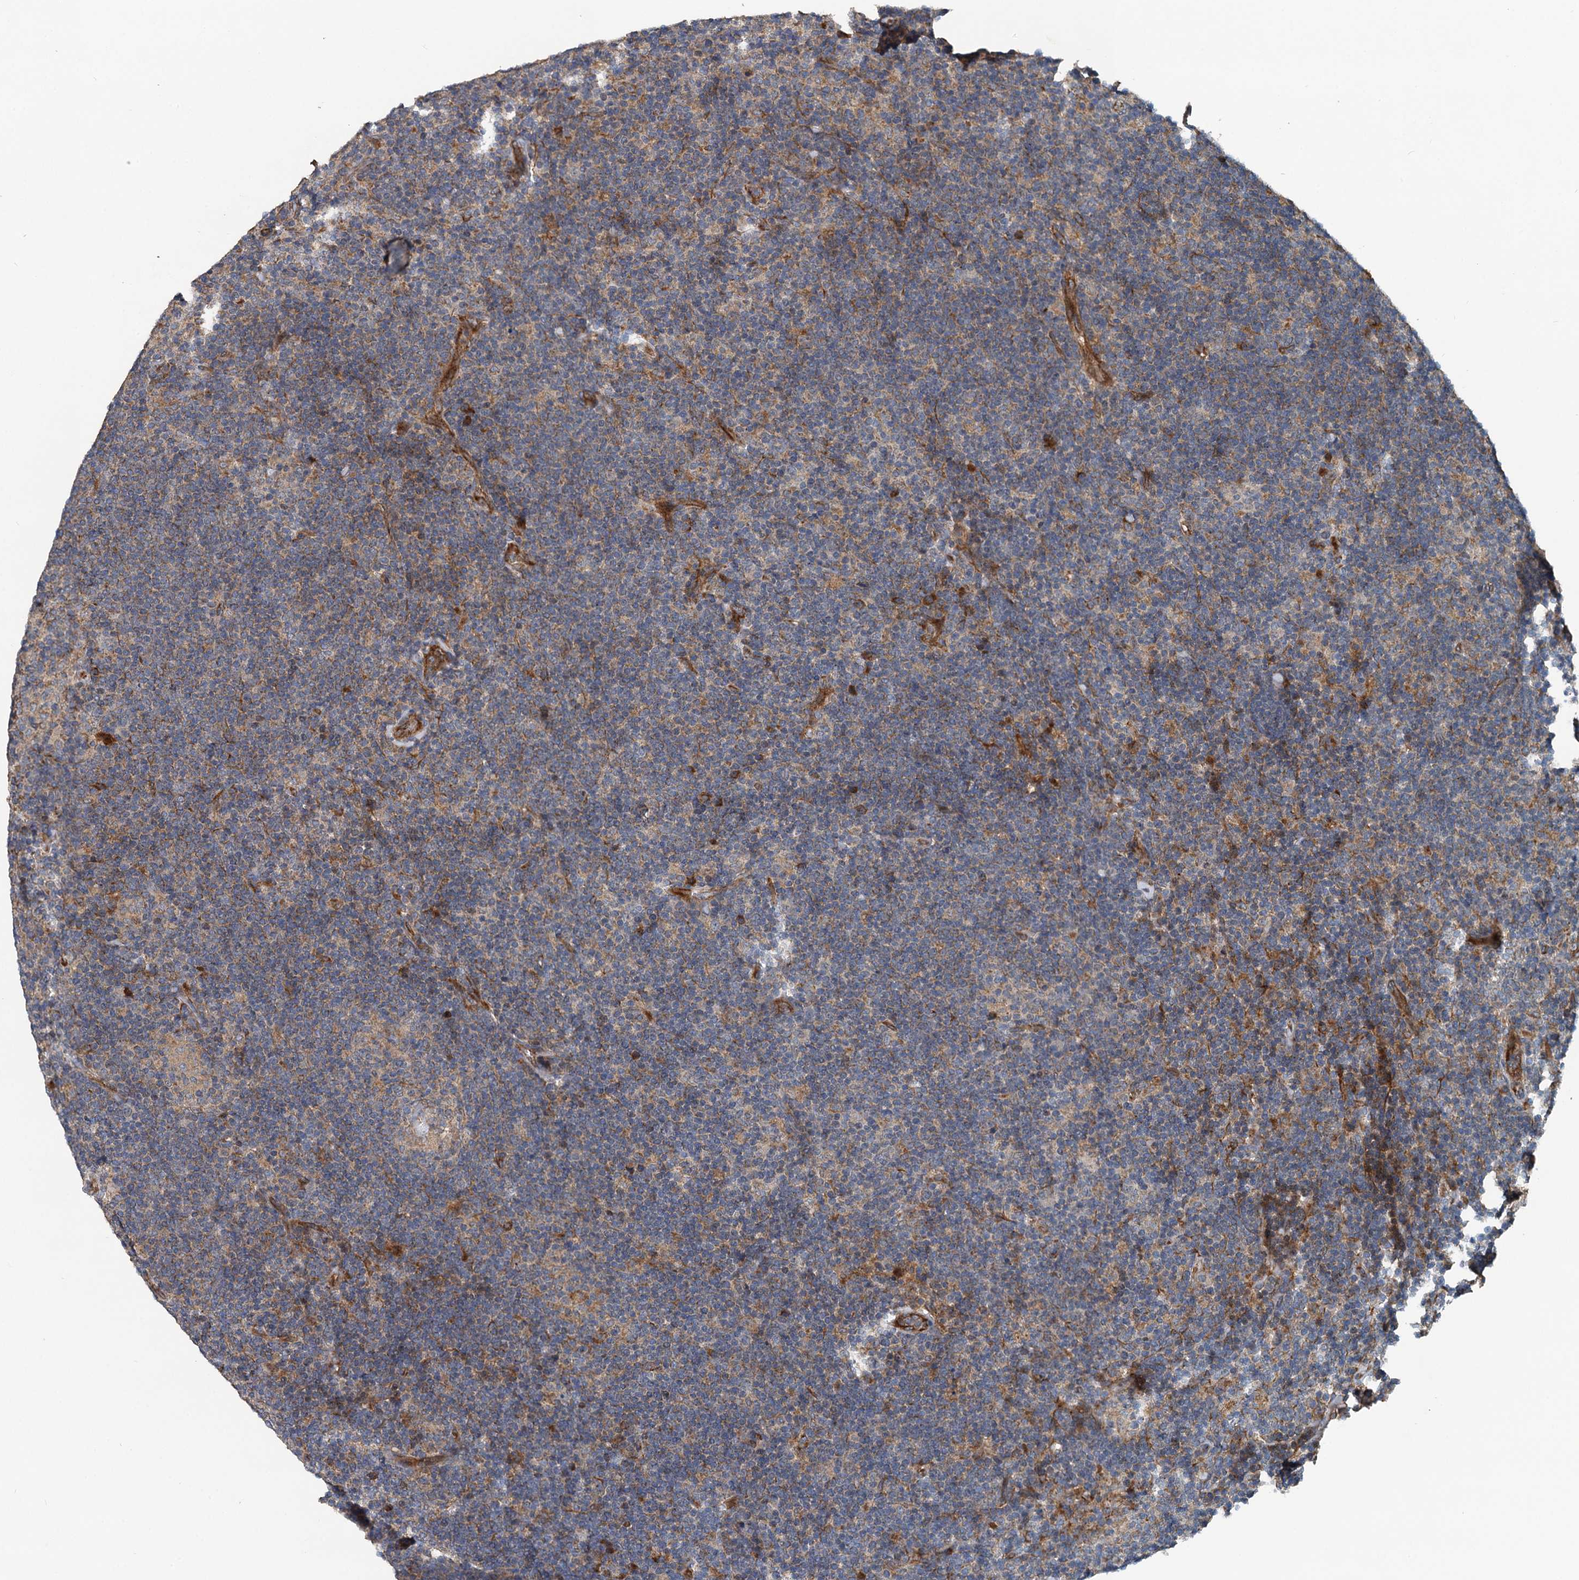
{"staining": {"intensity": "weak", "quantity": "25%-75%", "location": "cytoplasmic/membranous"}, "tissue": "lymphoma", "cell_type": "Tumor cells", "image_type": "cancer", "snomed": [{"axis": "morphology", "description": "Hodgkin's disease, NOS"}, {"axis": "topography", "description": "Lymph node"}], "caption": "IHC photomicrograph of human lymphoma stained for a protein (brown), which exhibits low levels of weak cytoplasmic/membranous expression in approximately 25%-75% of tumor cells.", "gene": "LRRK2", "patient": {"sex": "female", "age": 57}}